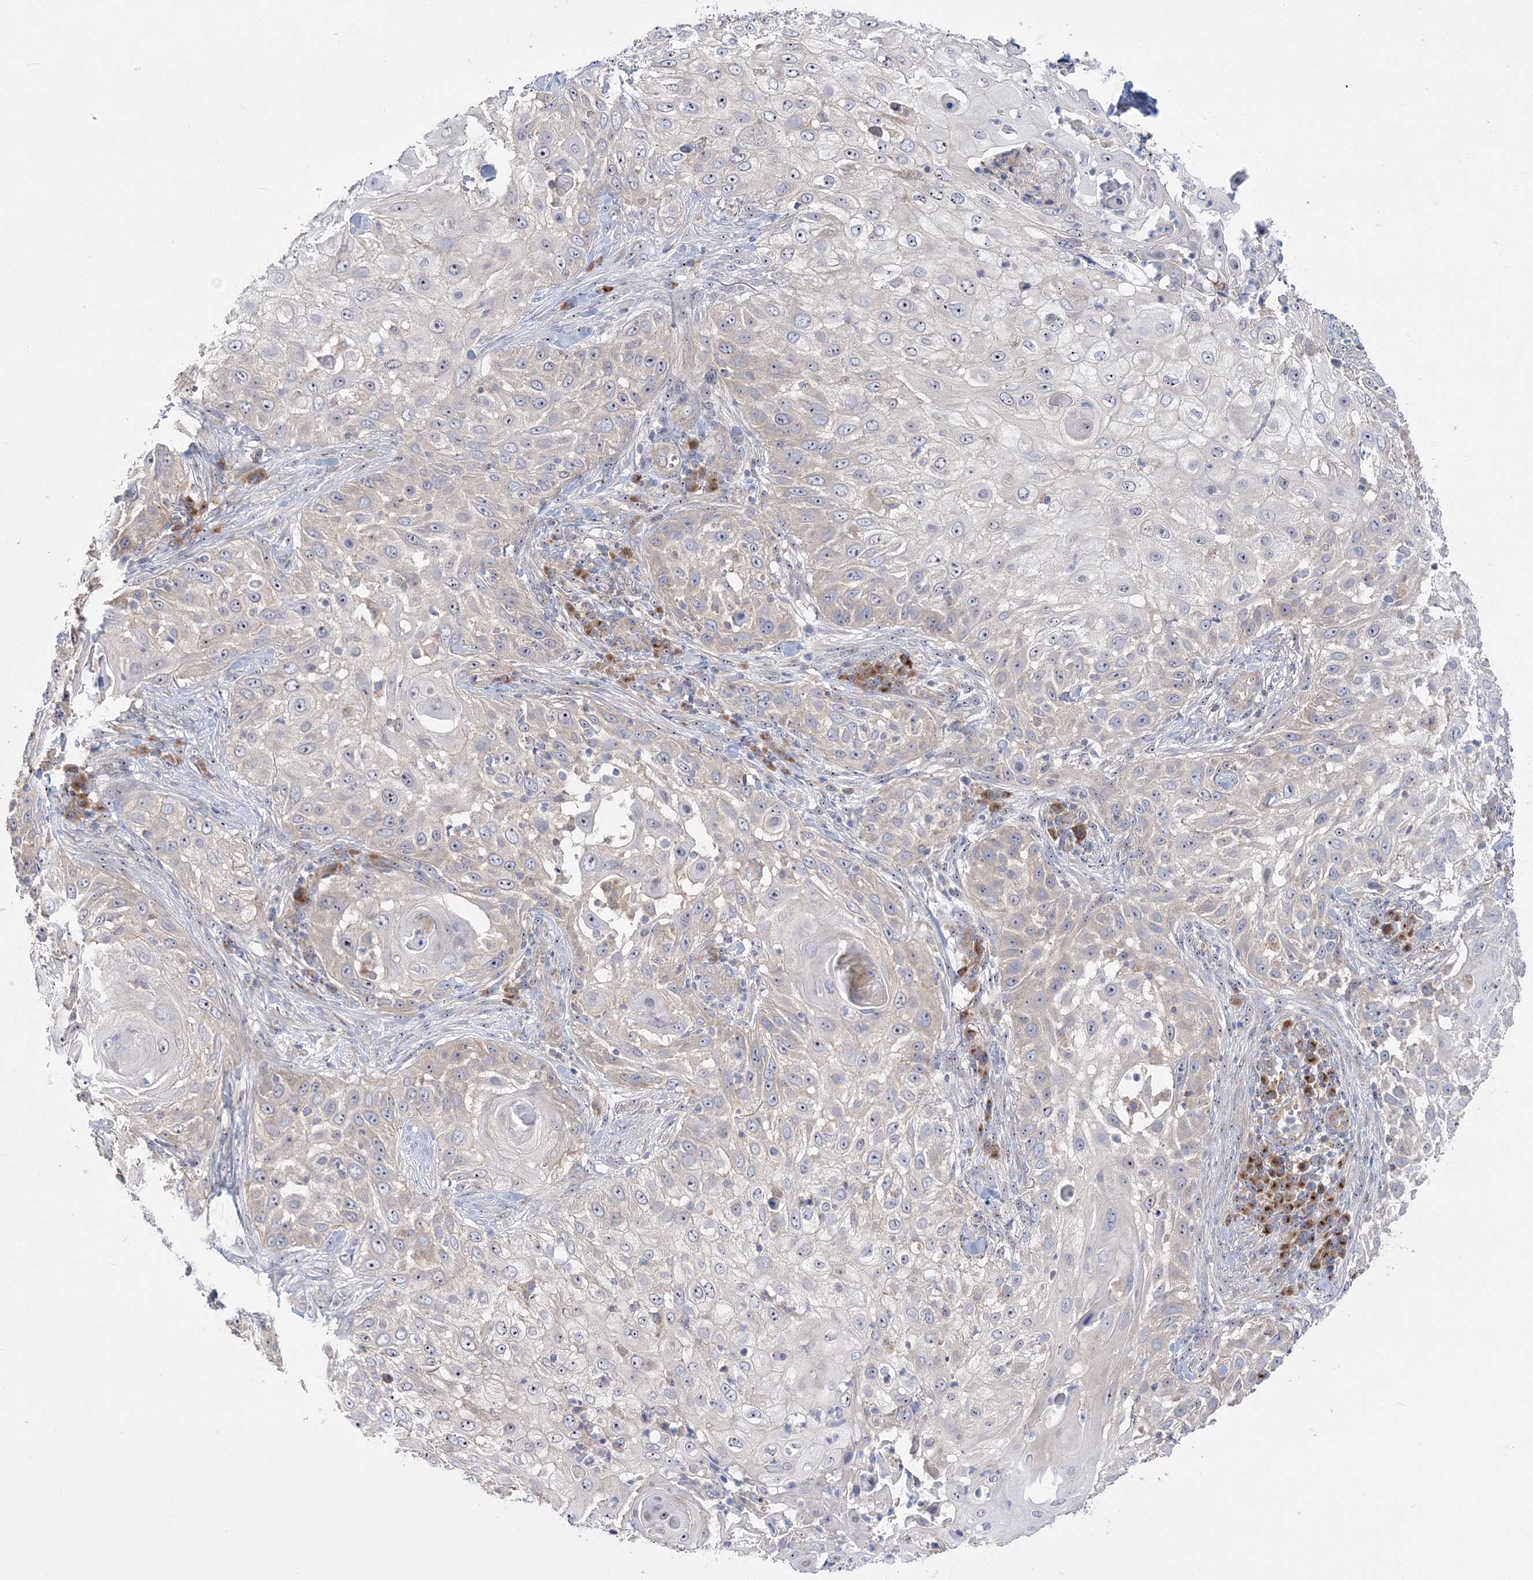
{"staining": {"intensity": "negative", "quantity": "none", "location": "none"}, "tissue": "skin cancer", "cell_type": "Tumor cells", "image_type": "cancer", "snomed": [{"axis": "morphology", "description": "Squamous cell carcinoma, NOS"}, {"axis": "topography", "description": "Skin"}], "caption": "A micrograph of skin cancer (squamous cell carcinoma) stained for a protein shows no brown staining in tumor cells. Nuclei are stained in blue.", "gene": "MMADHC", "patient": {"sex": "female", "age": 44}}